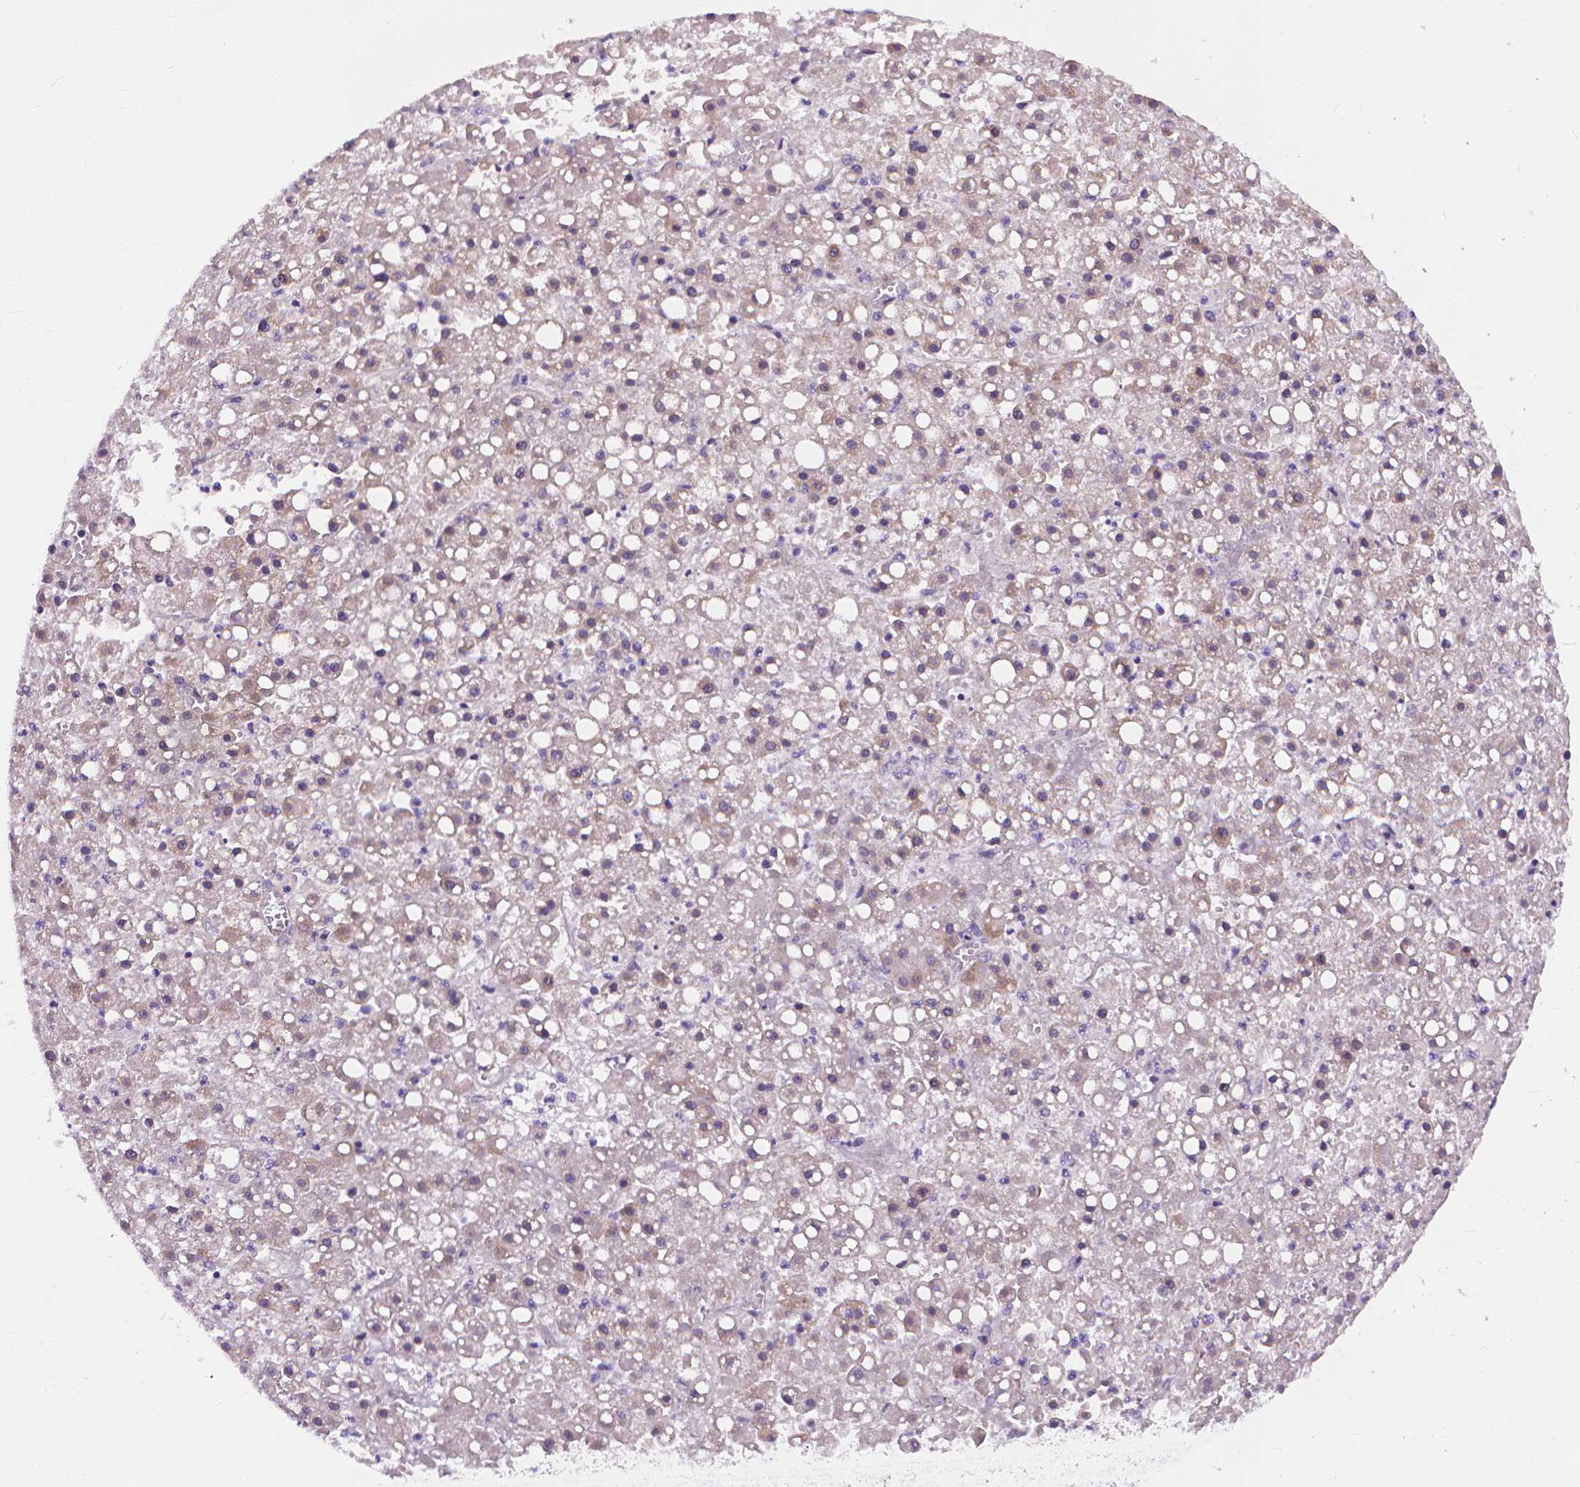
{"staining": {"intensity": "weak", "quantity": "<25%", "location": "cytoplasmic/membranous"}, "tissue": "liver cancer", "cell_type": "Tumor cells", "image_type": "cancer", "snomed": [{"axis": "morphology", "description": "Carcinoma, Hepatocellular, NOS"}, {"axis": "topography", "description": "Liver"}], "caption": "Tumor cells show no significant expression in liver hepatocellular carcinoma.", "gene": "SNCAIP", "patient": {"sex": "male", "age": 67}}